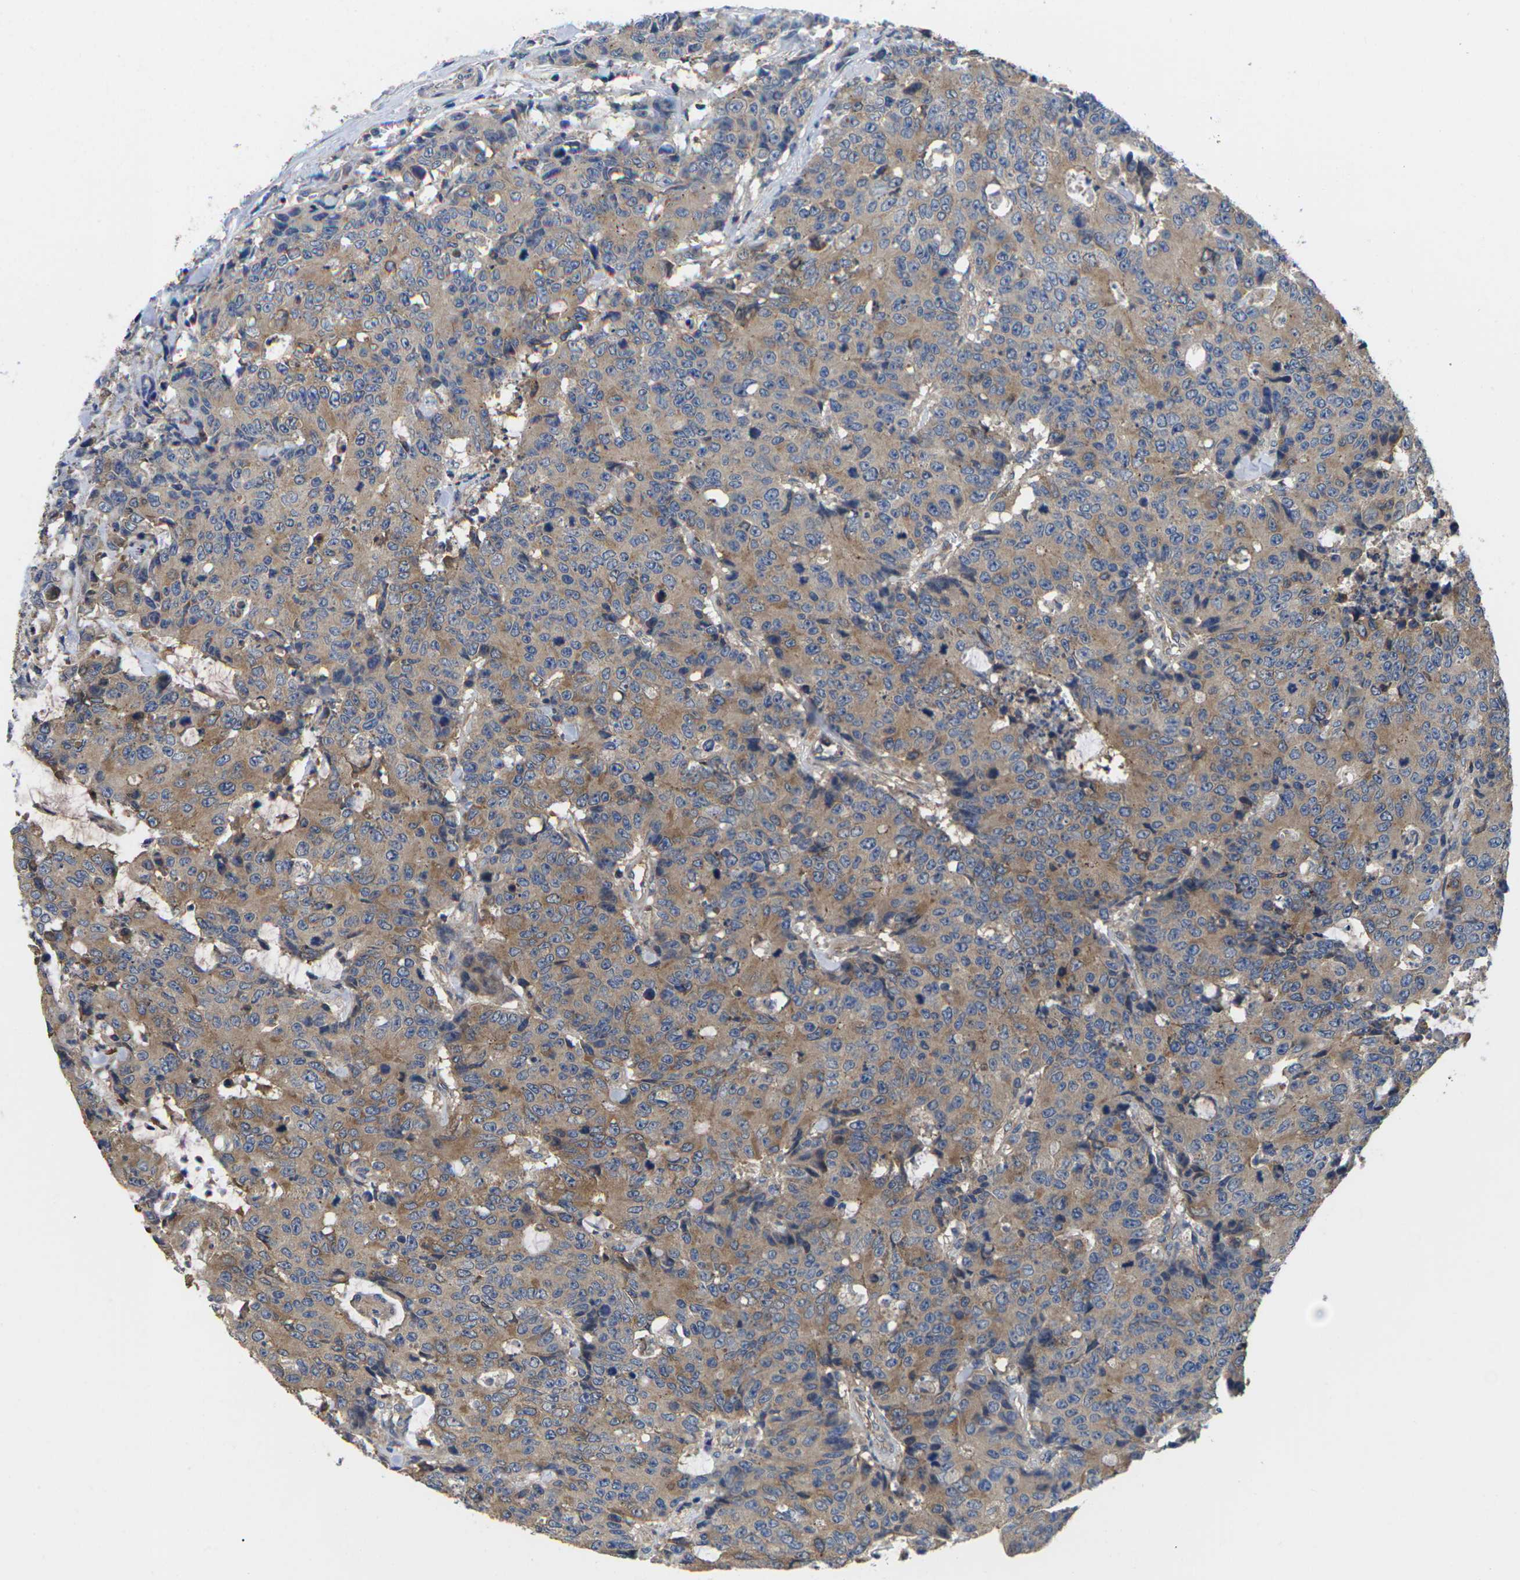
{"staining": {"intensity": "moderate", "quantity": ">75%", "location": "cytoplasmic/membranous"}, "tissue": "colorectal cancer", "cell_type": "Tumor cells", "image_type": "cancer", "snomed": [{"axis": "morphology", "description": "Adenocarcinoma, NOS"}, {"axis": "topography", "description": "Colon"}], "caption": "Immunohistochemistry (IHC) staining of colorectal cancer, which demonstrates medium levels of moderate cytoplasmic/membranous expression in approximately >75% of tumor cells indicating moderate cytoplasmic/membranous protein staining. The staining was performed using DAB (3,3'-diaminobenzidine) (brown) for protein detection and nuclei were counterstained in hematoxylin (blue).", "gene": "TMCC2", "patient": {"sex": "female", "age": 86}}